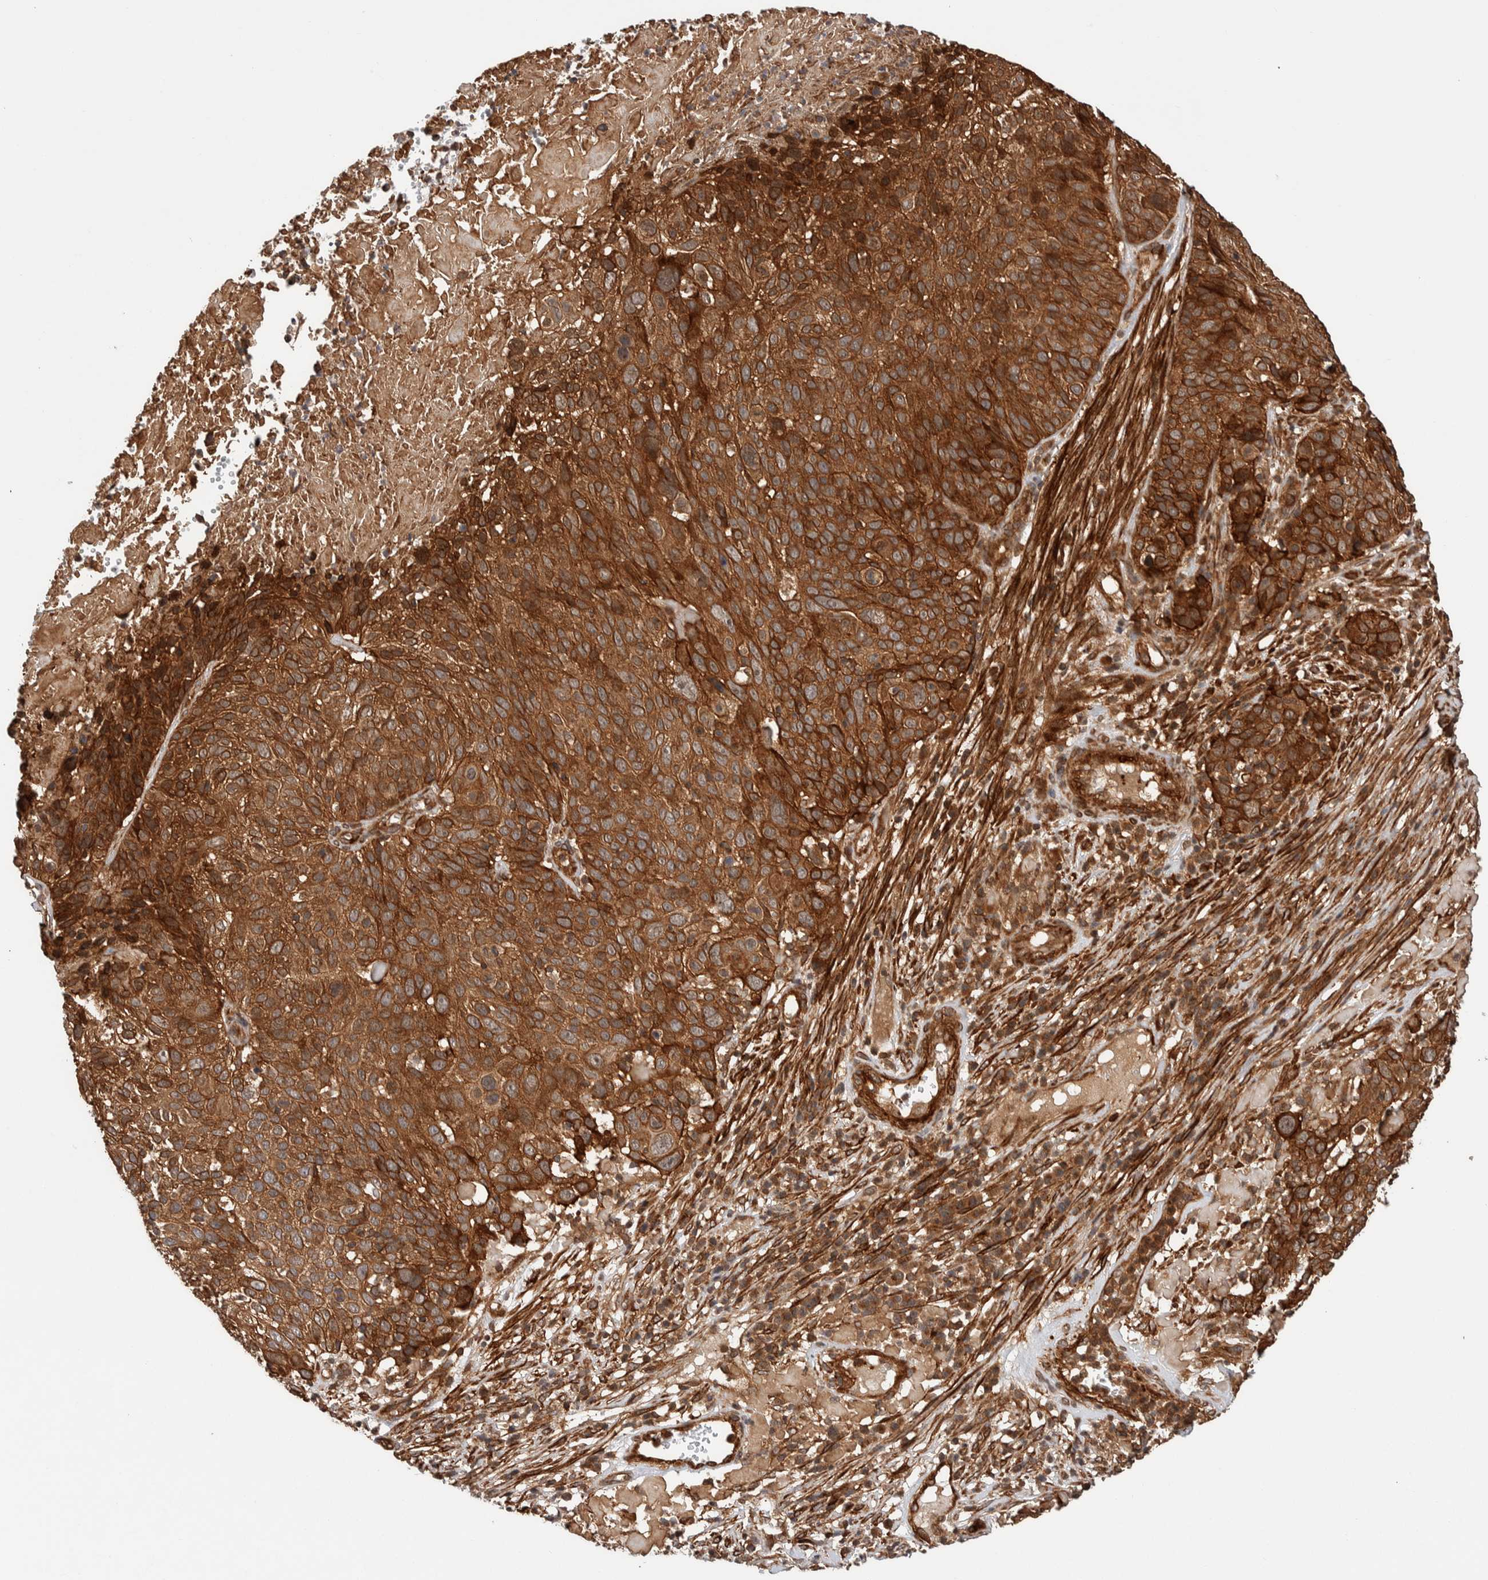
{"staining": {"intensity": "moderate", "quantity": ">75%", "location": "cytoplasmic/membranous"}, "tissue": "cervical cancer", "cell_type": "Tumor cells", "image_type": "cancer", "snomed": [{"axis": "morphology", "description": "Squamous cell carcinoma, NOS"}, {"axis": "topography", "description": "Cervix"}], "caption": "A photomicrograph showing moderate cytoplasmic/membranous positivity in approximately >75% of tumor cells in cervical cancer (squamous cell carcinoma), as visualized by brown immunohistochemical staining.", "gene": "SYNRG", "patient": {"sex": "female", "age": 74}}